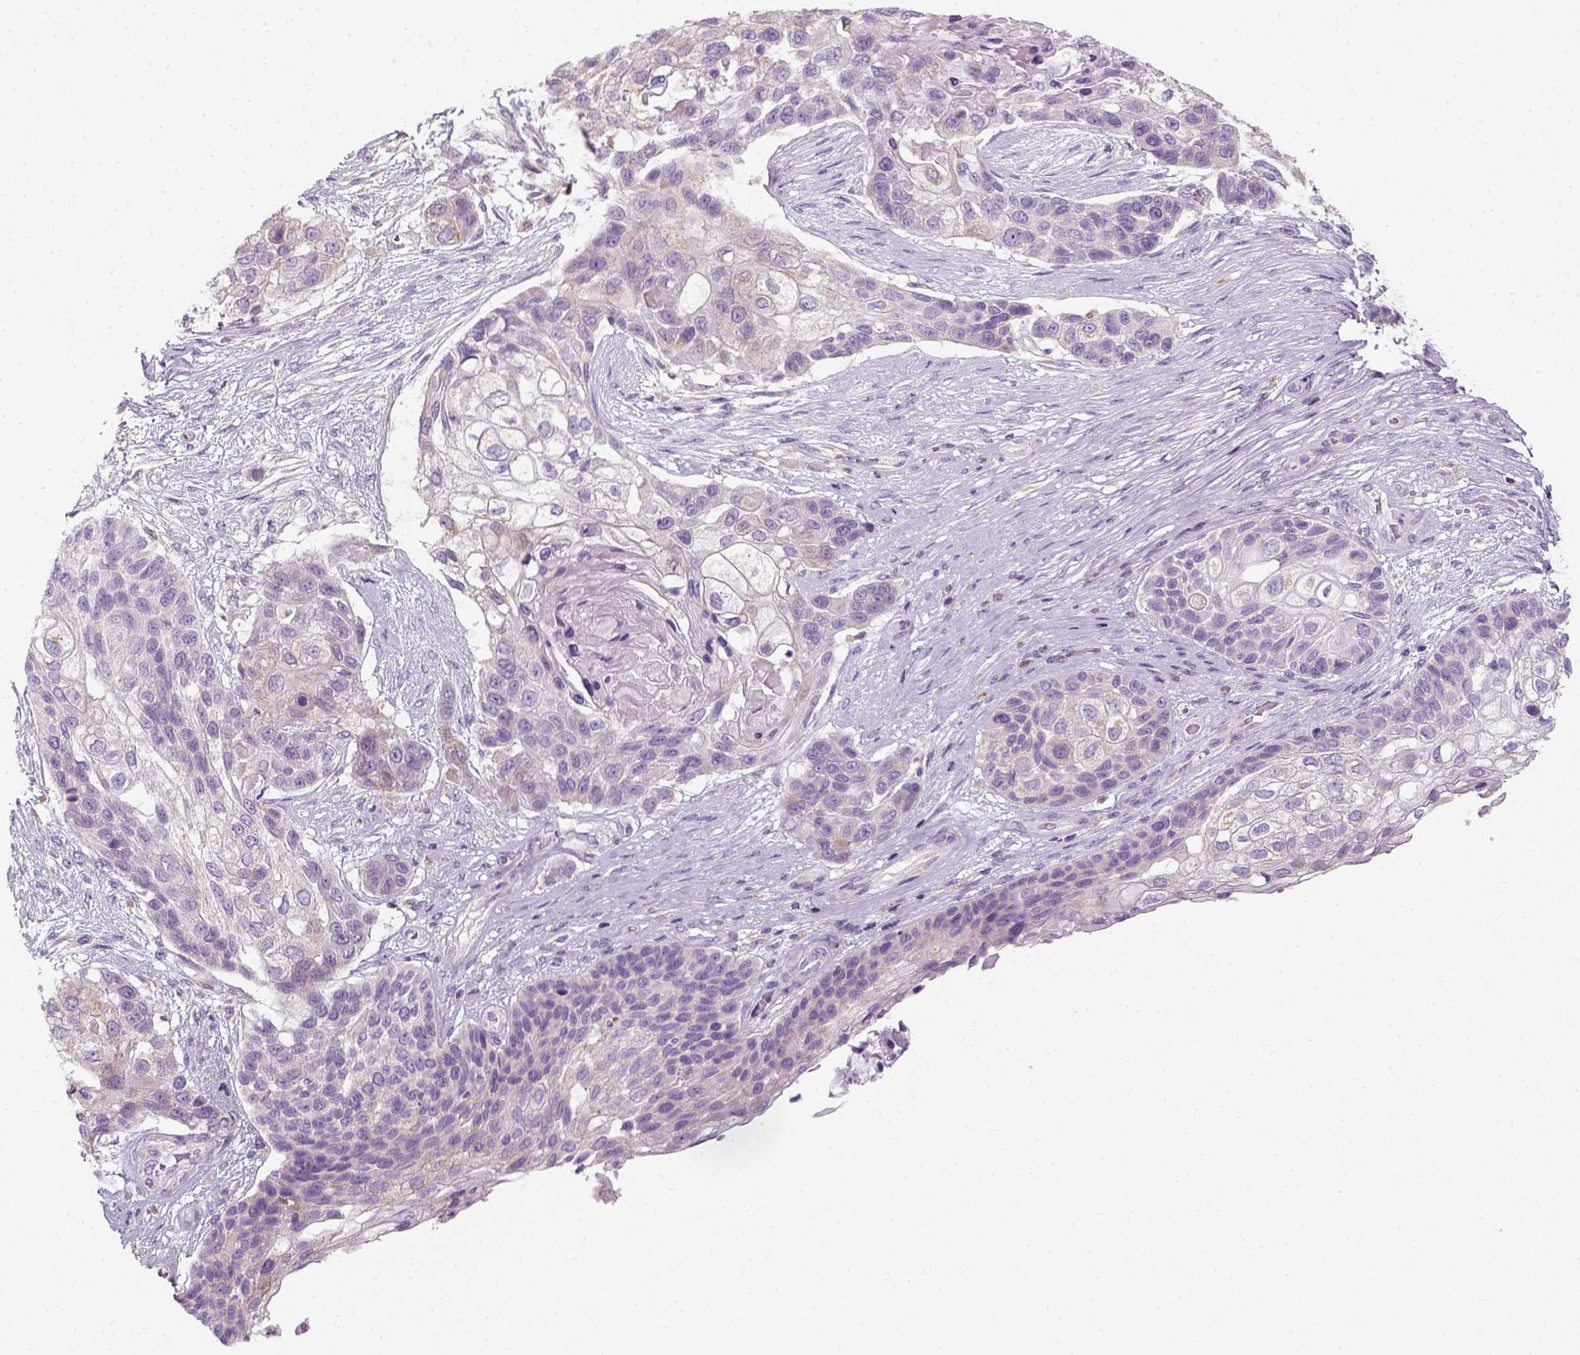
{"staining": {"intensity": "negative", "quantity": "none", "location": "none"}, "tissue": "lung cancer", "cell_type": "Tumor cells", "image_type": "cancer", "snomed": [{"axis": "morphology", "description": "Squamous cell carcinoma, NOS"}, {"axis": "topography", "description": "Lung"}], "caption": "Immunohistochemistry (IHC) micrograph of neoplastic tissue: human lung cancer (squamous cell carcinoma) stained with DAB (3,3'-diaminobenzidine) reveals no significant protein positivity in tumor cells.", "gene": "AWAT2", "patient": {"sex": "male", "age": 69}}